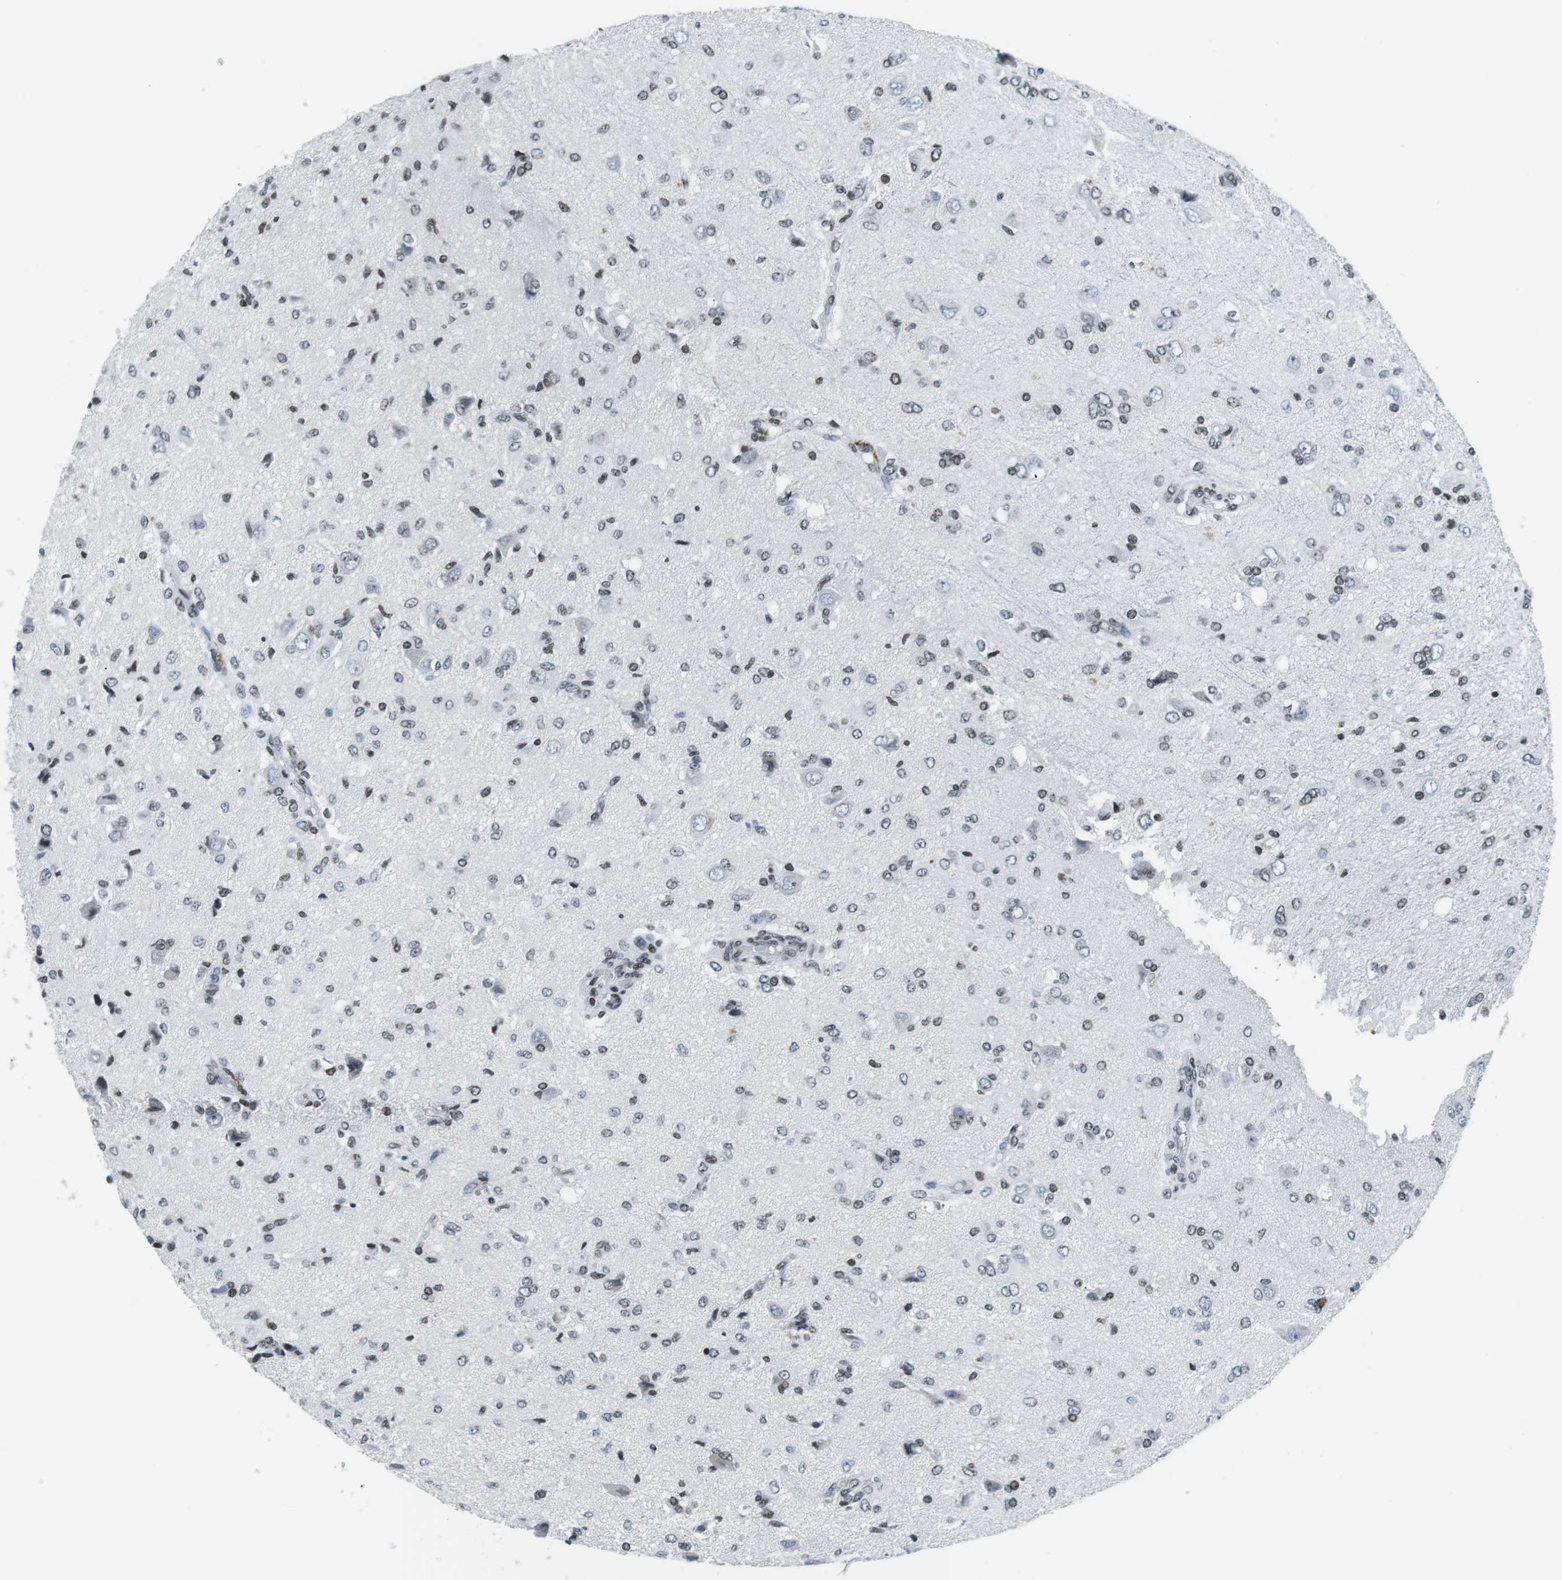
{"staining": {"intensity": "weak", "quantity": "25%-75%", "location": "nuclear"}, "tissue": "glioma", "cell_type": "Tumor cells", "image_type": "cancer", "snomed": [{"axis": "morphology", "description": "Glioma, malignant, High grade"}, {"axis": "topography", "description": "Brain"}], "caption": "The image displays staining of malignant glioma (high-grade), revealing weak nuclear protein expression (brown color) within tumor cells.", "gene": "E2F2", "patient": {"sex": "female", "age": 59}}